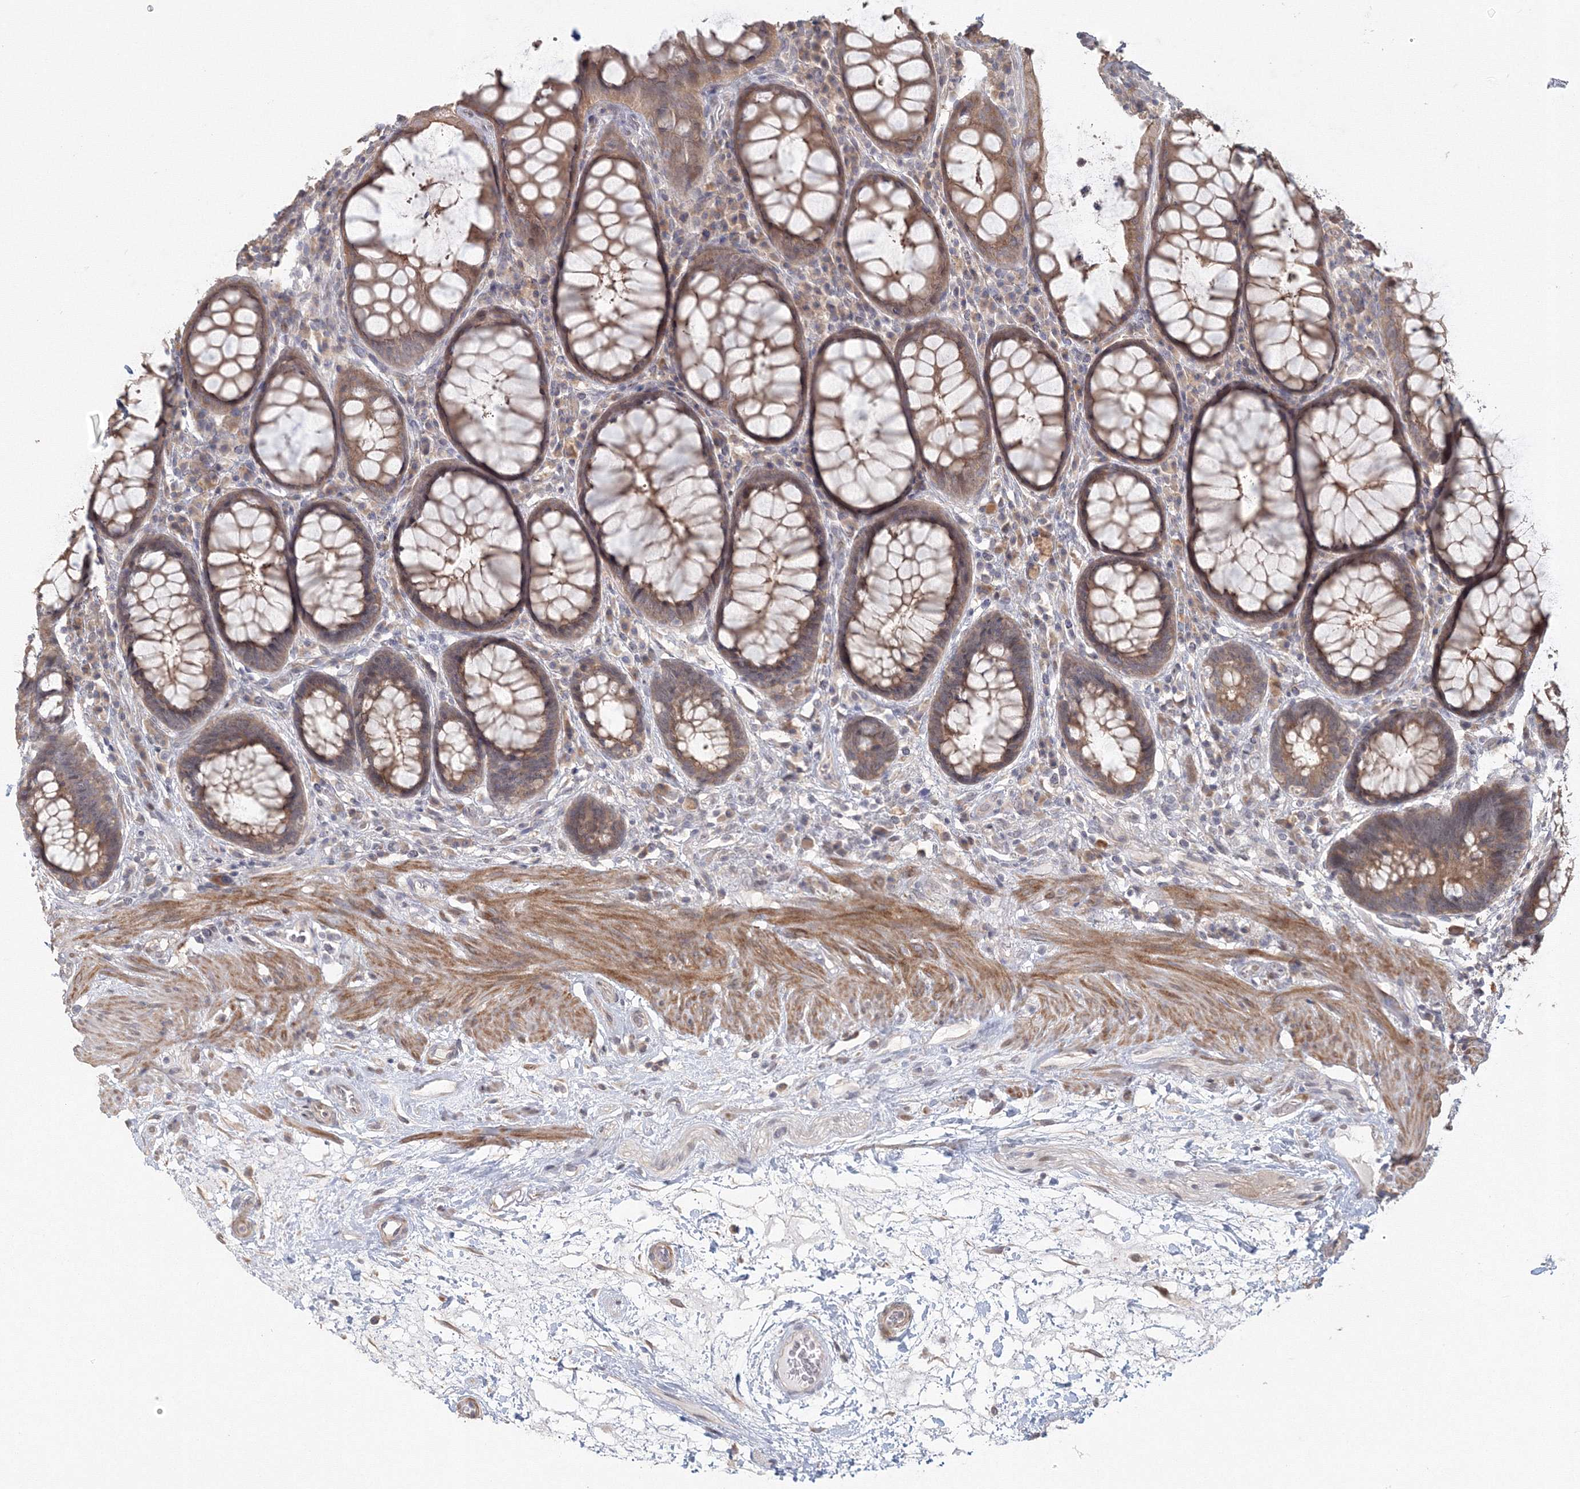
{"staining": {"intensity": "moderate", "quantity": ">75%", "location": "cytoplasmic/membranous"}, "tissue": "rectum", "cell_type": "Glandular cells", "image_type": "normal", "snomed": [{"axis": "morphology", "description": "Normal tissue, NOS"}, {"axis": "topography", "description": "Rectum"}], "caption": "Immunohistochemical staining of unremarkable human rectum displays >75% levels of moderate cytoplasmic/membranous protein expression in about >75% of glandular cells. Immunohistochemistry (ihc) stains the protein in brown and the nuclei are stained blue.", "gene": "TACC2", "patient": {"sex": "male", "age": 64}}